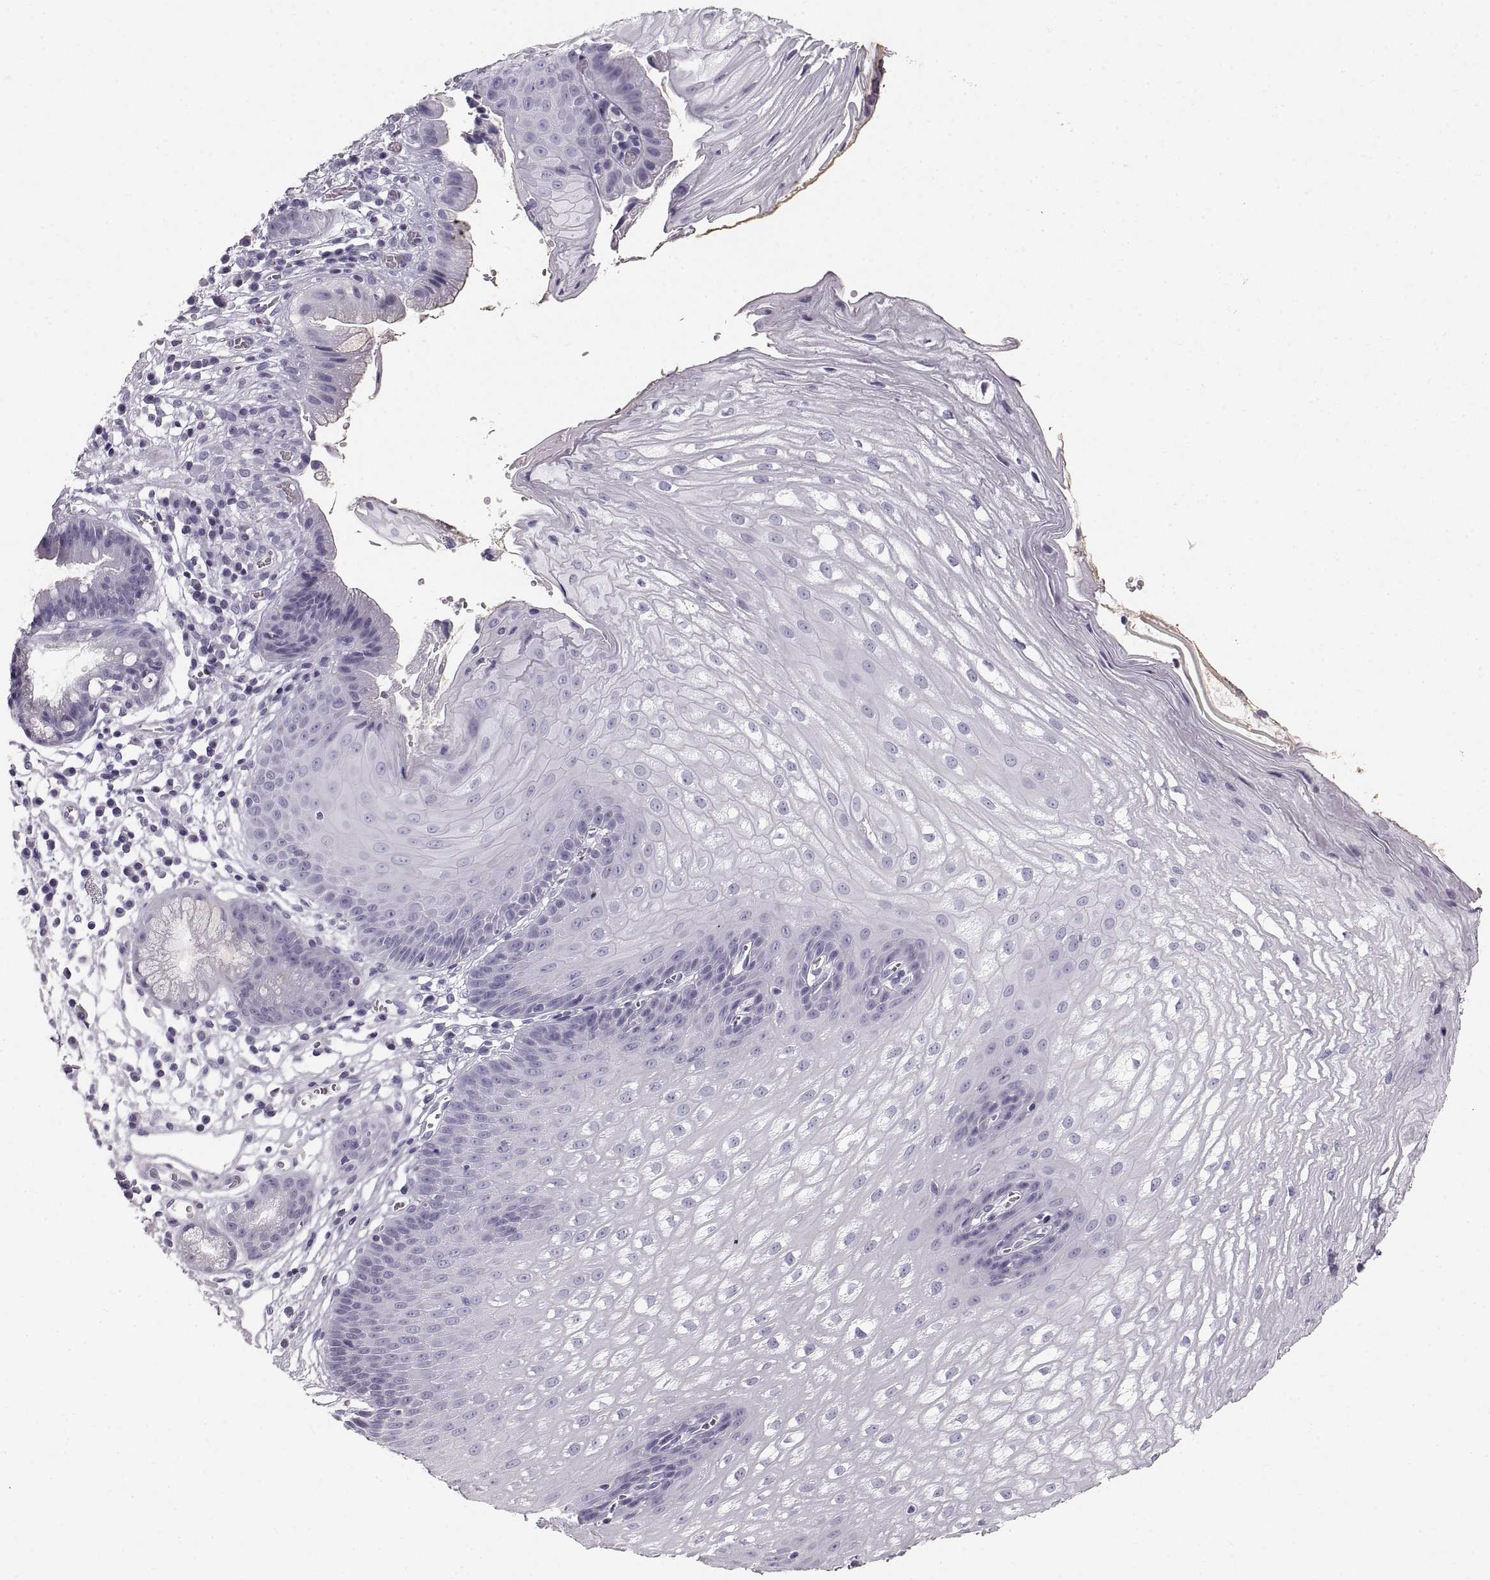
{"staining": {"intensity": "negative", "quantity": "none", "location": "none"}, "tissue": "esophagus", "cell_type": "Squamous epithelial cells", "image_type": "normal", "snomed": [{"axis": "morphology", "description": "Normal tissue, NOS"}, {"axis": "topography", "description": "Esophagus"}], "caption": "This is a histopathology image of IHC staining of normal esophagus, which shows no expression in squamous epithelial cells. (DAB (3,3'-diaminobenzidine) IHC with hematoxylin counter stain).", "gene": "CRYAA", "patient": {"sex": "male", "age": 72}}